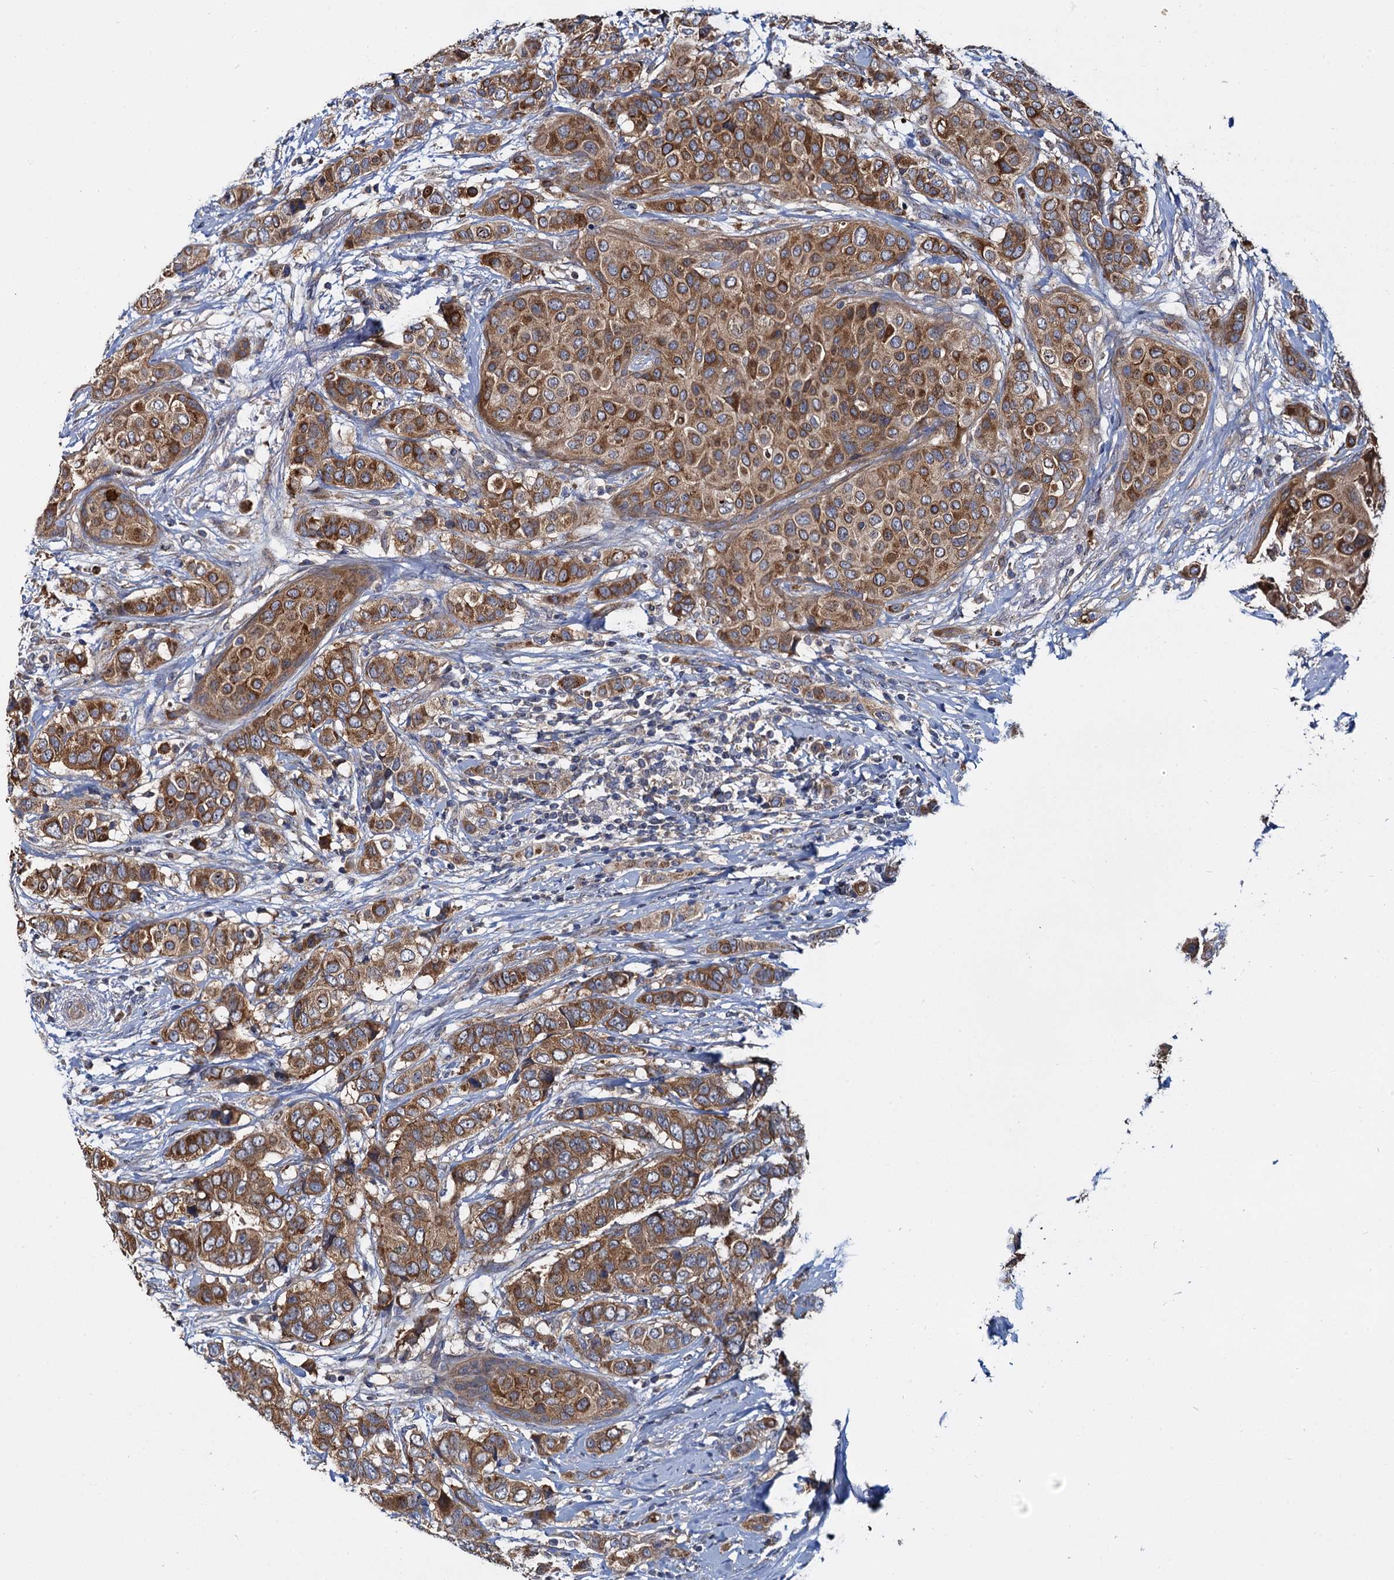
{"staining": {"intensity": "moderate", "quantity": ">75%", "location": "cytoplasmic/membranous"}, "tissue": "breast cancer", "cell_type": "Tumor cells", "image_type": "cancer", "snomed": [{"axis": "morphology", "description": "Lobular carcinoma"}, {"axis": "topography", "description": "Breast"}], "caption": "The image reveals immunohistochemical staining of lobular carcinoma (breast). There is moderate cytoplasmic/membranous expression is appreciated in approximately >75% of tumor cells. The staining was performed using DAB (3,3'-diaminobenzidine) to visualize the protein expression in brown, while the nuclei were stained in blue with hematoxylin (Magnification: 20x).", "gene": "CEP192", "patient": {"sex": "female", "age": 51}}